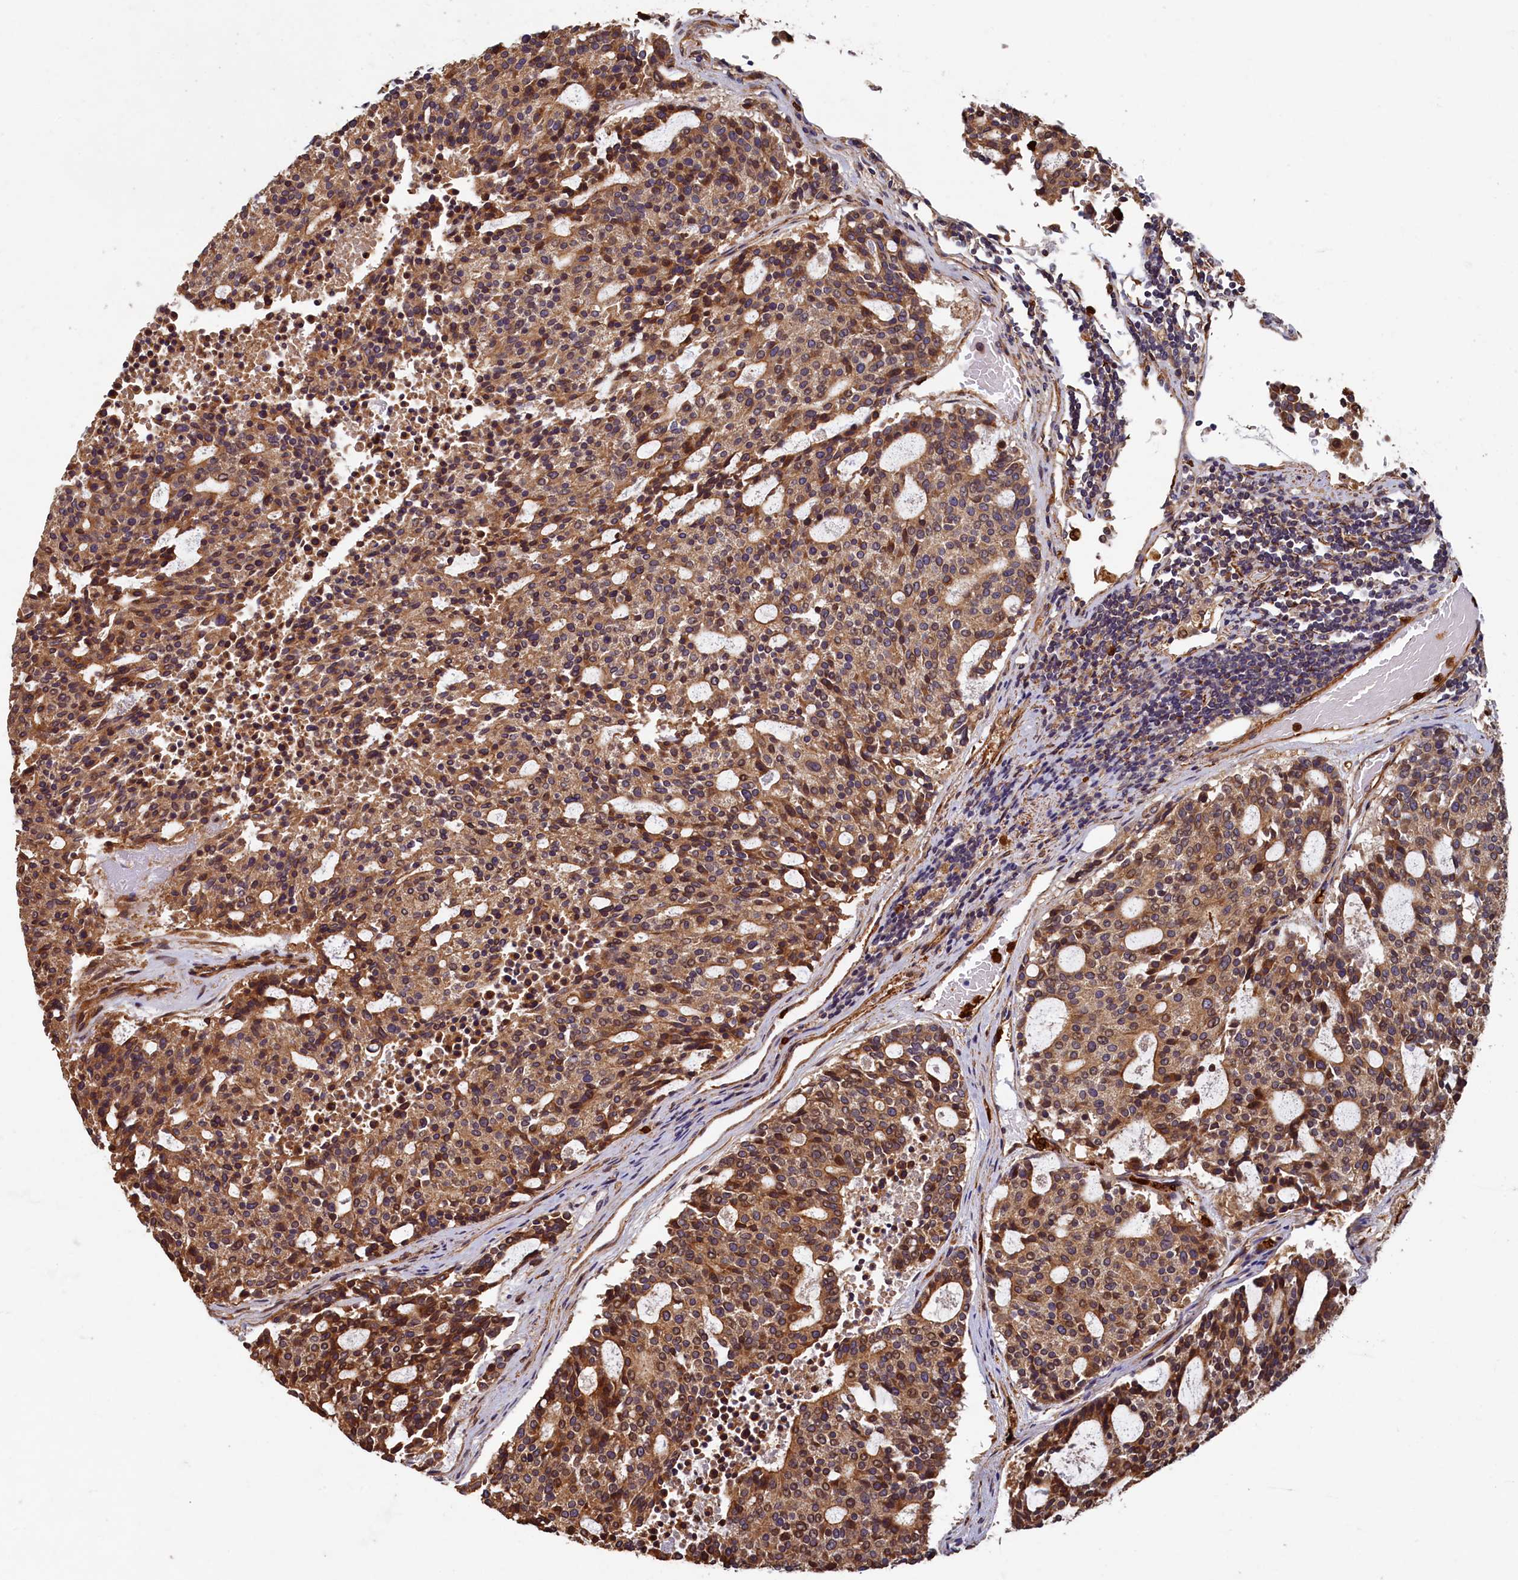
{"staining": {"intensity": "moderate", "quantity": ">75%", "location": "cytoplasmic/membranous"}, "tissue": "carcinoid", "cell_type": "Tumor cells", "image_type": "cancer", "snomed": [{"axis": "morphology", "description": "Carcinoid, malignant, NOS"}, {"axis": "topography", "description": "Pancreas"}], "caption": "An immunohistochemistry image of tumor tissue is shown. Protein staining in brown shows moderate cytoplasmic/membranous positivity in carcinoid within tumor cells. The staining is performed using DAB (3,3'-diaminobenzidine) brown chromogen to label protein expression. The nuclei are counter-stained blue using hematoxylin.", "gene": "CCDC102B", "patient": {"sex": "female", "age": 54}}